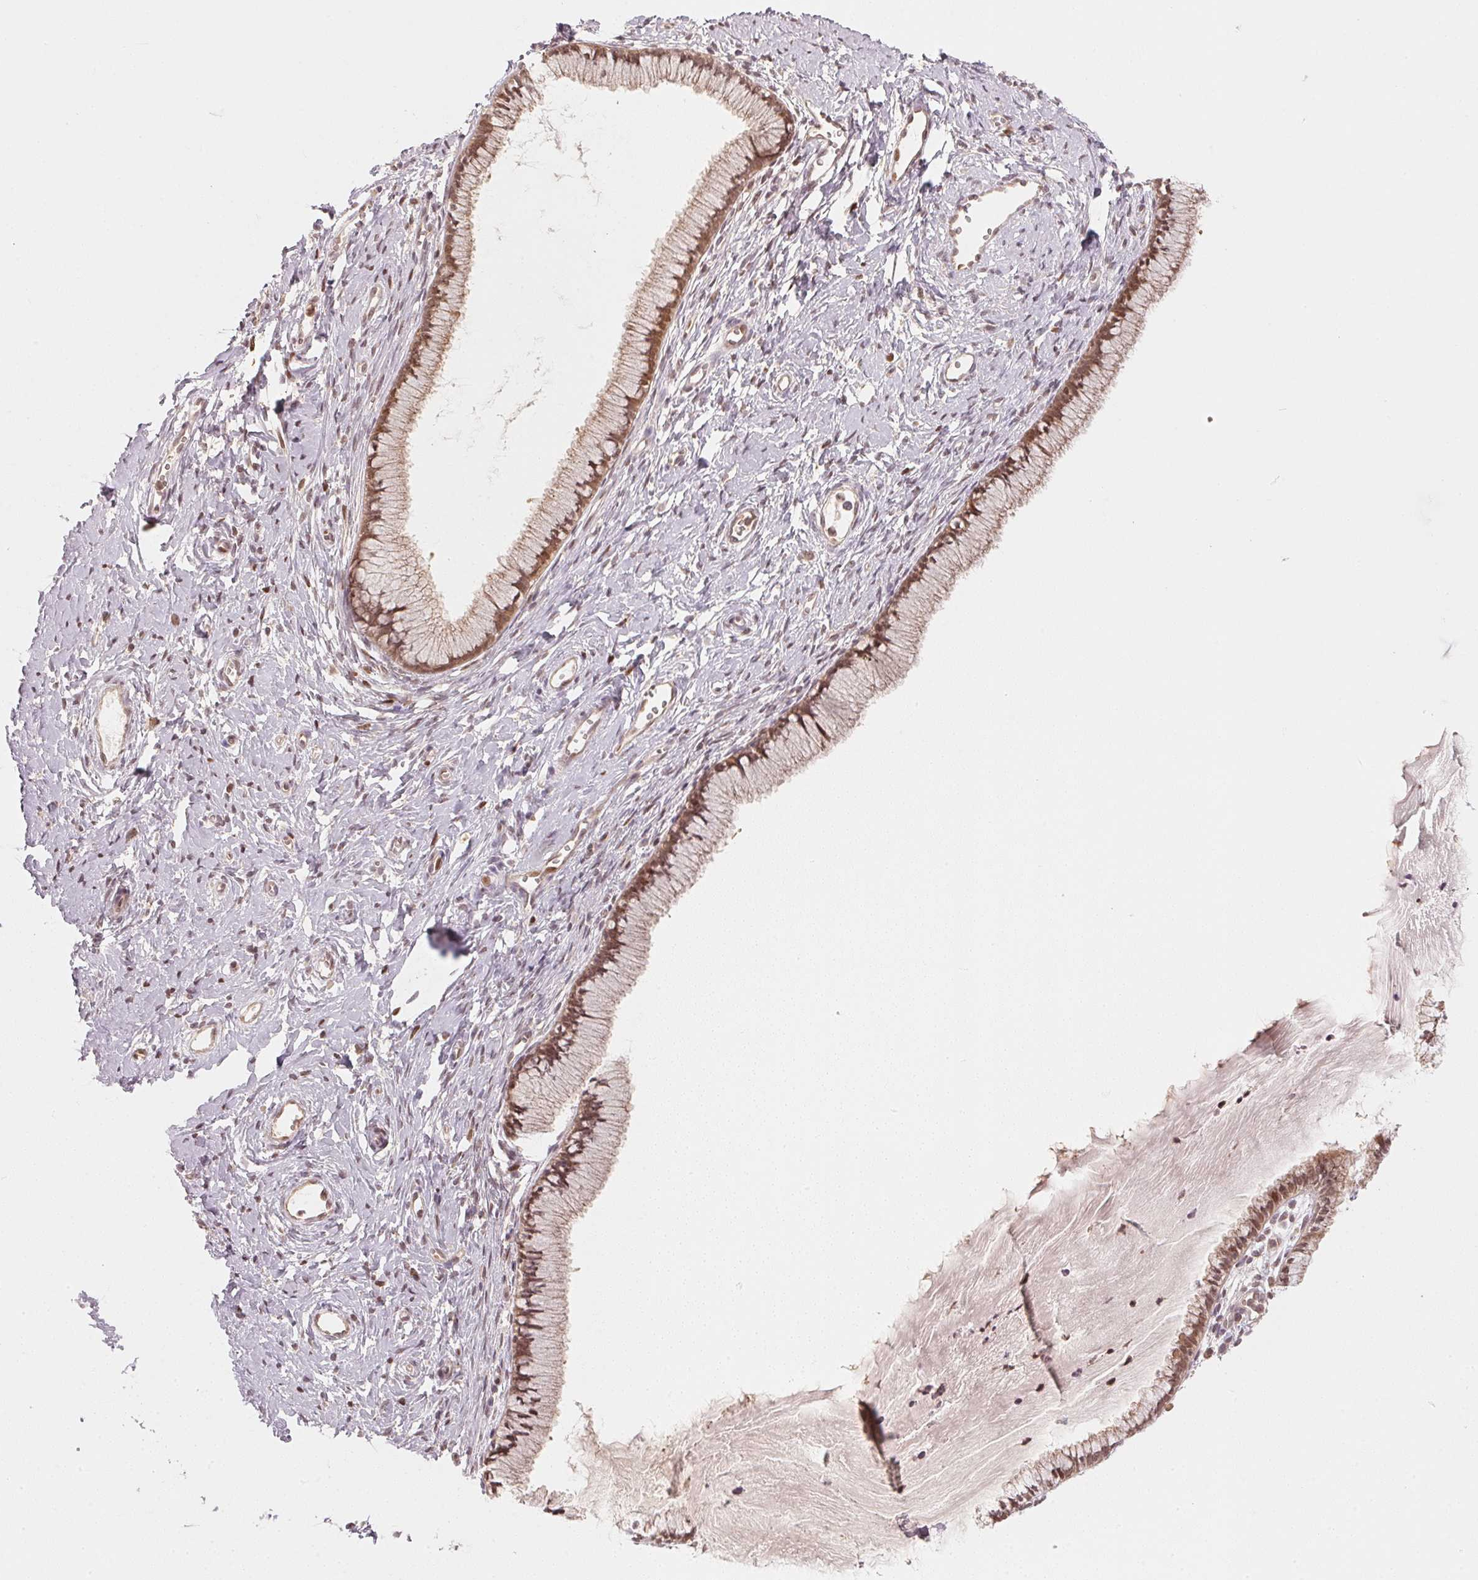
{"staining": {"intensity": "moderate", "quantity": ">75%", "location": "cytoplasmic/membranous,nuclear"}, "tissue": "cervix", "cell_type": "Glandular cells", "image_type": "normal", "snomed": [{"axis": "morphology", "description": "Normal tissue, NOS"}, {"axis": "topography", "description": "Cervix"}], "caption": "IHC of unremarkable human cervix exhibits medium levels of moderate cytoplasmic/membranous,nuclear positivity in approximately >75% of glandular cells. (Brightfield microscopy of DAB IHC at high magnification).", "gene": "UBE2L3", "patient": {"sex": "female", "age": 40}}